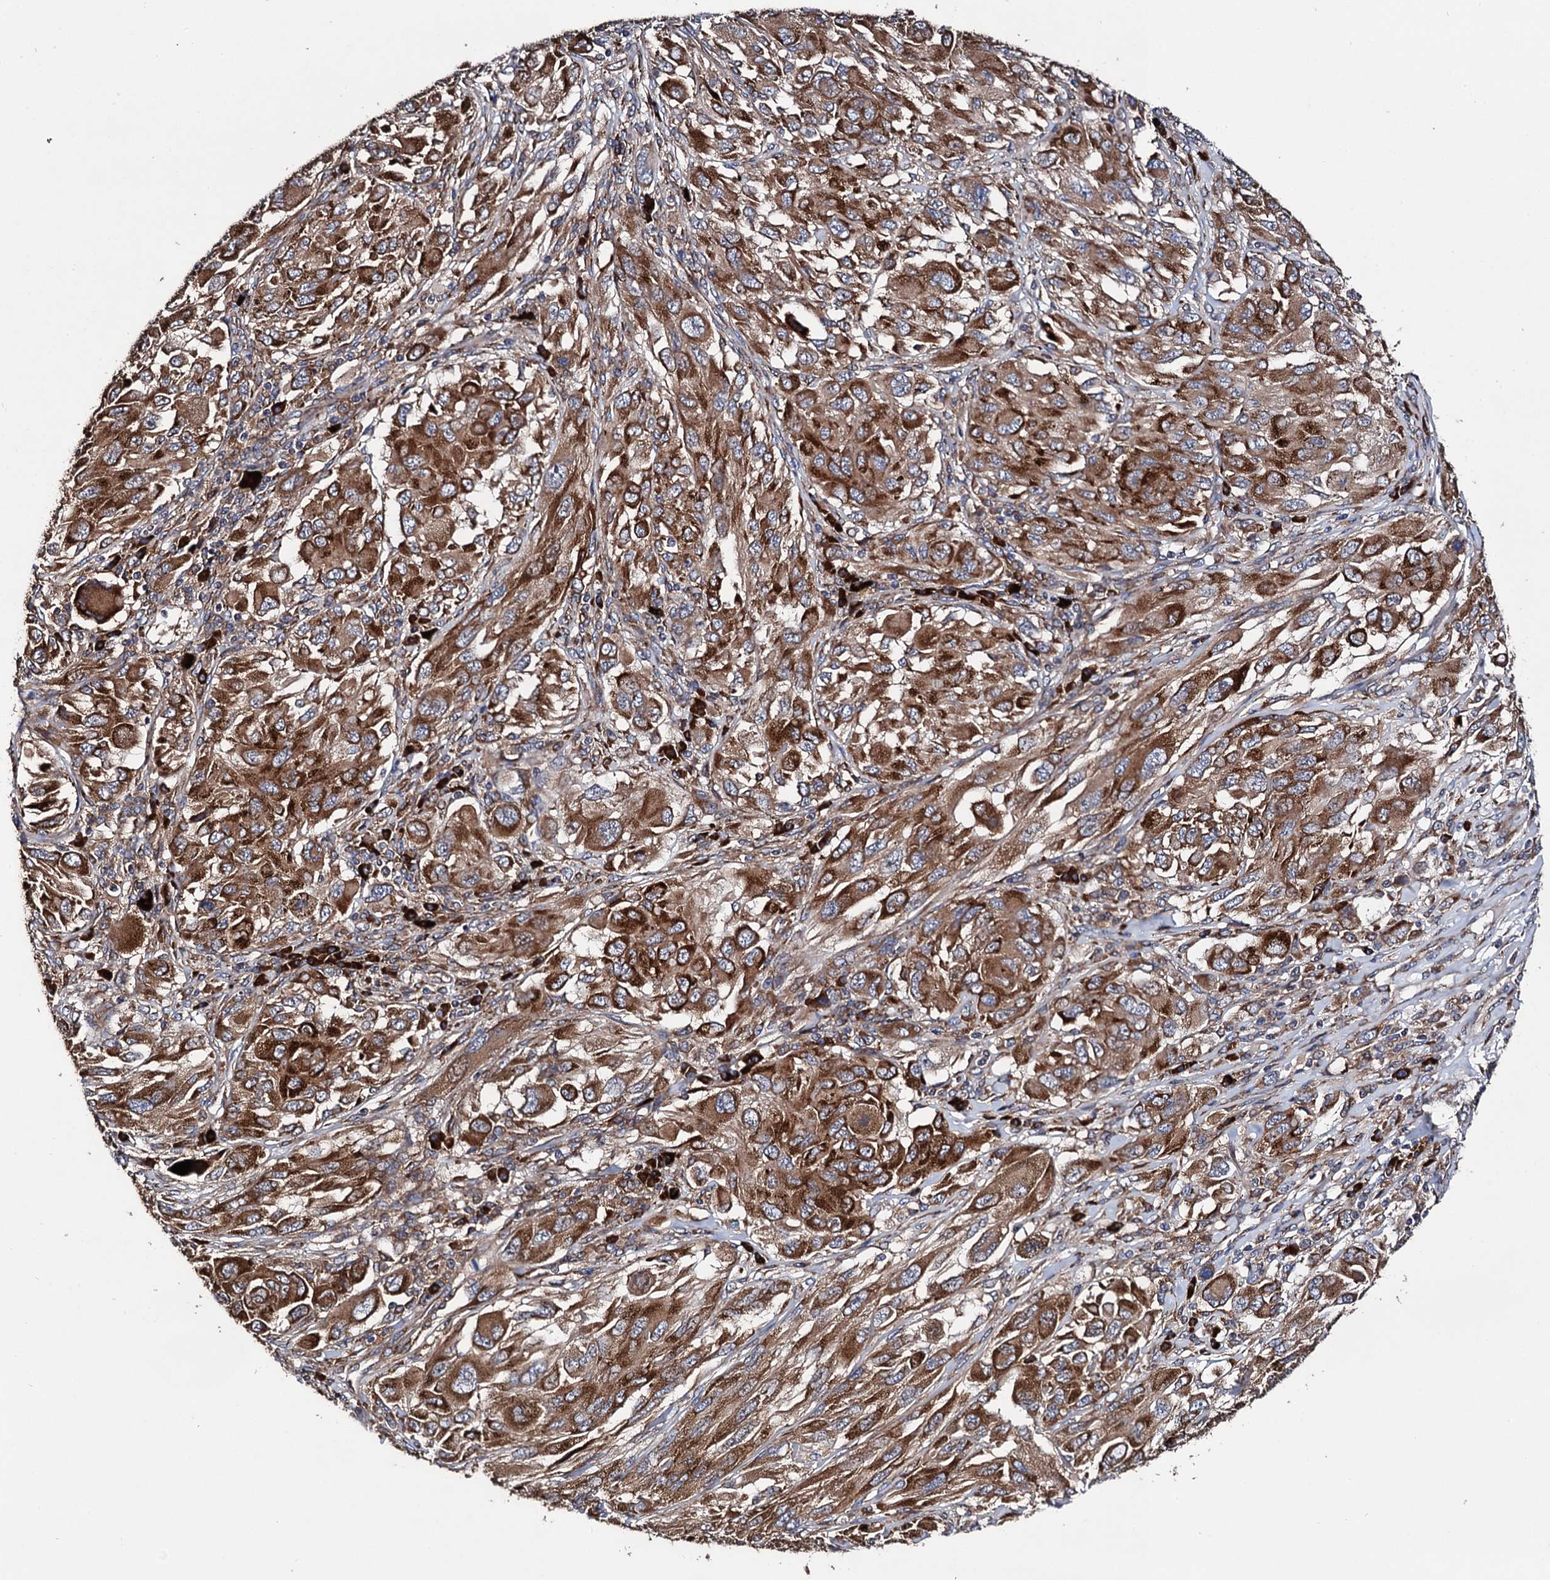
{"staining": {"intensity": "strong", "quantity": ">75%", "location": "cytoplasmic/membranous"}, "tissue": "melanoma", "cell_type": "Tumor cells", "image_type": "cancer", "snomed": [{"axis": "morphology", "description": "Malignant melanoma, NOS"}, {"axis": "topography", "description": "Skin"}], "caption": "Human melanoma stained for a protein (brown) demonstrates strong cytoplasmic/membranous positive staining in approximately >75% of tumor cells.", "gene": "LIPT2", "patient": {"sex": "female", "age": 91}}